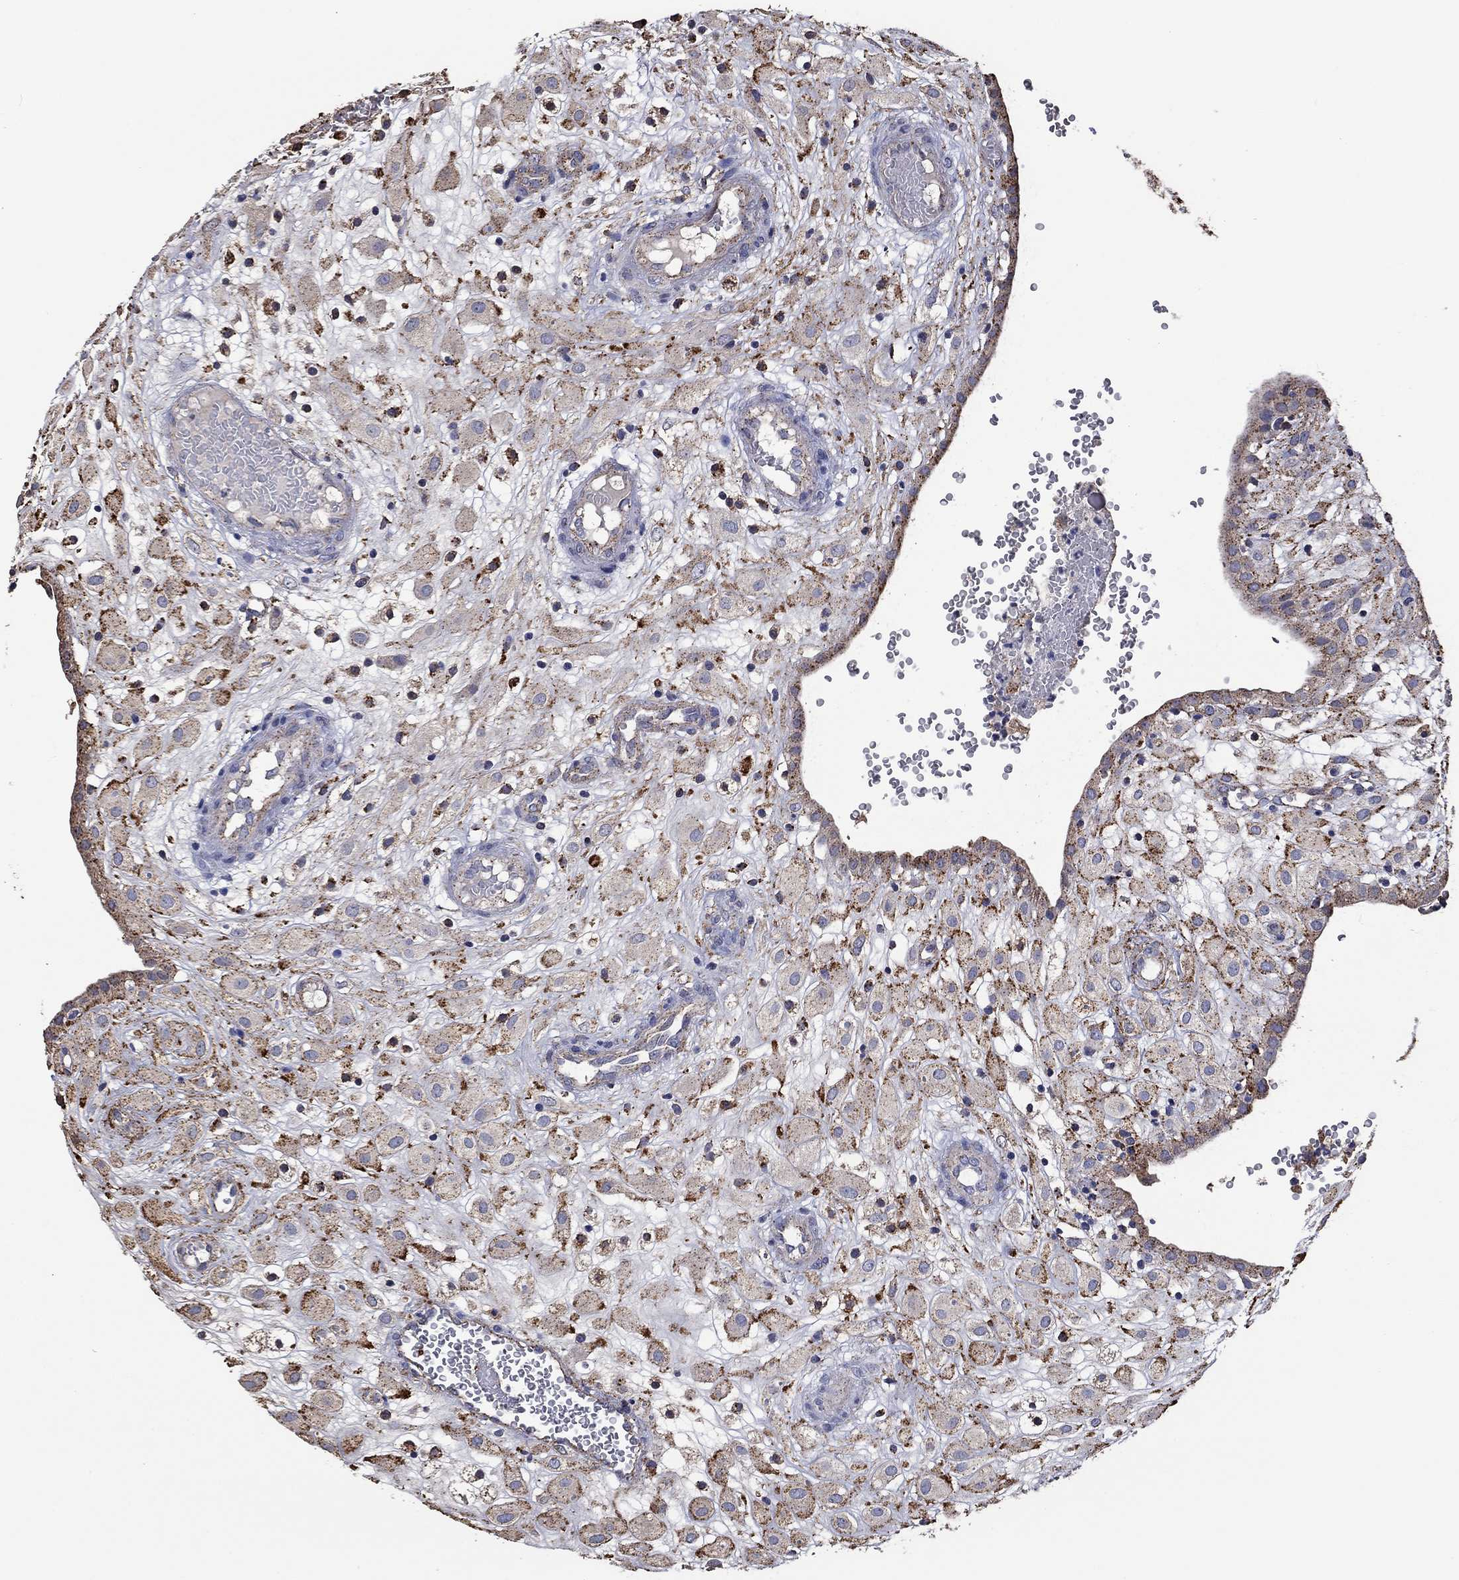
{"staining": {"intensity": "moderate", "quantity": "25%-75%", "location": "cytoplasmic/membranous"}, "tissue": "placenta", "cell_type": "Decidual cells", "image_type": "normal", "snomed": [{"axis": "morphology", "description": "Normal tissue, NOS"}, {"axis": "topography", "description": "Placenta"}], "caption": "A brown stain shows moderate cytoplasmic/membranous positivity of a protein in decidual cells of normal human placenta. (DAB (3,3'-diaminobenzidine) = brown stain, brightfield microscopy at high magnification).", "gene": "CTSB", "patient": {"sex": "female", "age": 24}}